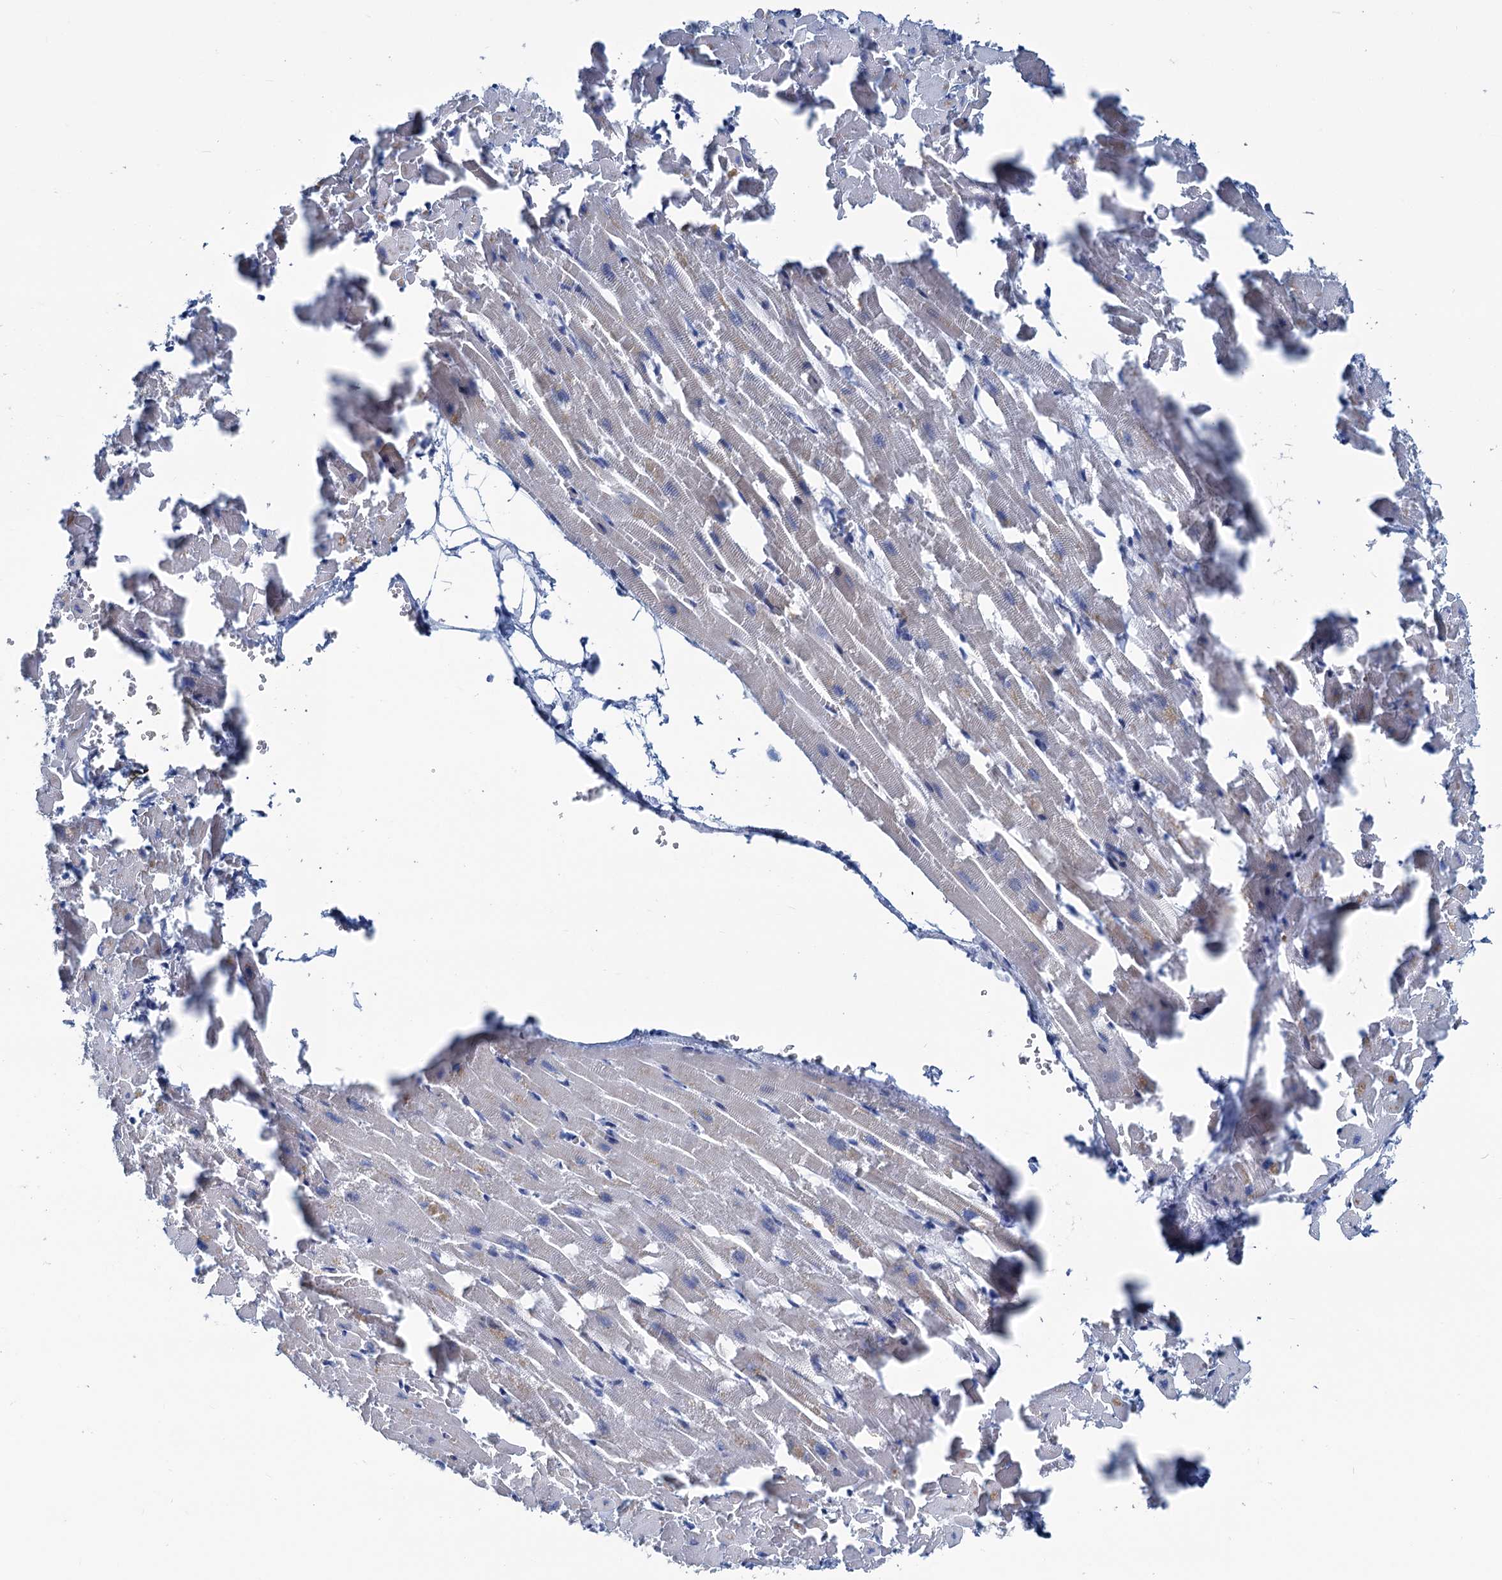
{"staining": {"intensity": "negative", "quantity": "none", "location": "none"}, "tissue": "heart muscle", "cell_type": "Cardiomyocytes", "image_type": "normal", "snomed": [{"axis": "morphology", "description": "Normal tissue, NOS"}, {"axis": "topography", "description": "Heart"}], "caption": "DAB (3,3'-diaminobenzidine) immunohistochemical staining of benign human heart muscle shows no significant staining in cardiomyocytes. (DAB (3,3'-diaminobenzidine) IHC with hematoxylin counter stain).", "gene": "SLC1A3", "patient": {"sex": "female", "age": 64}}